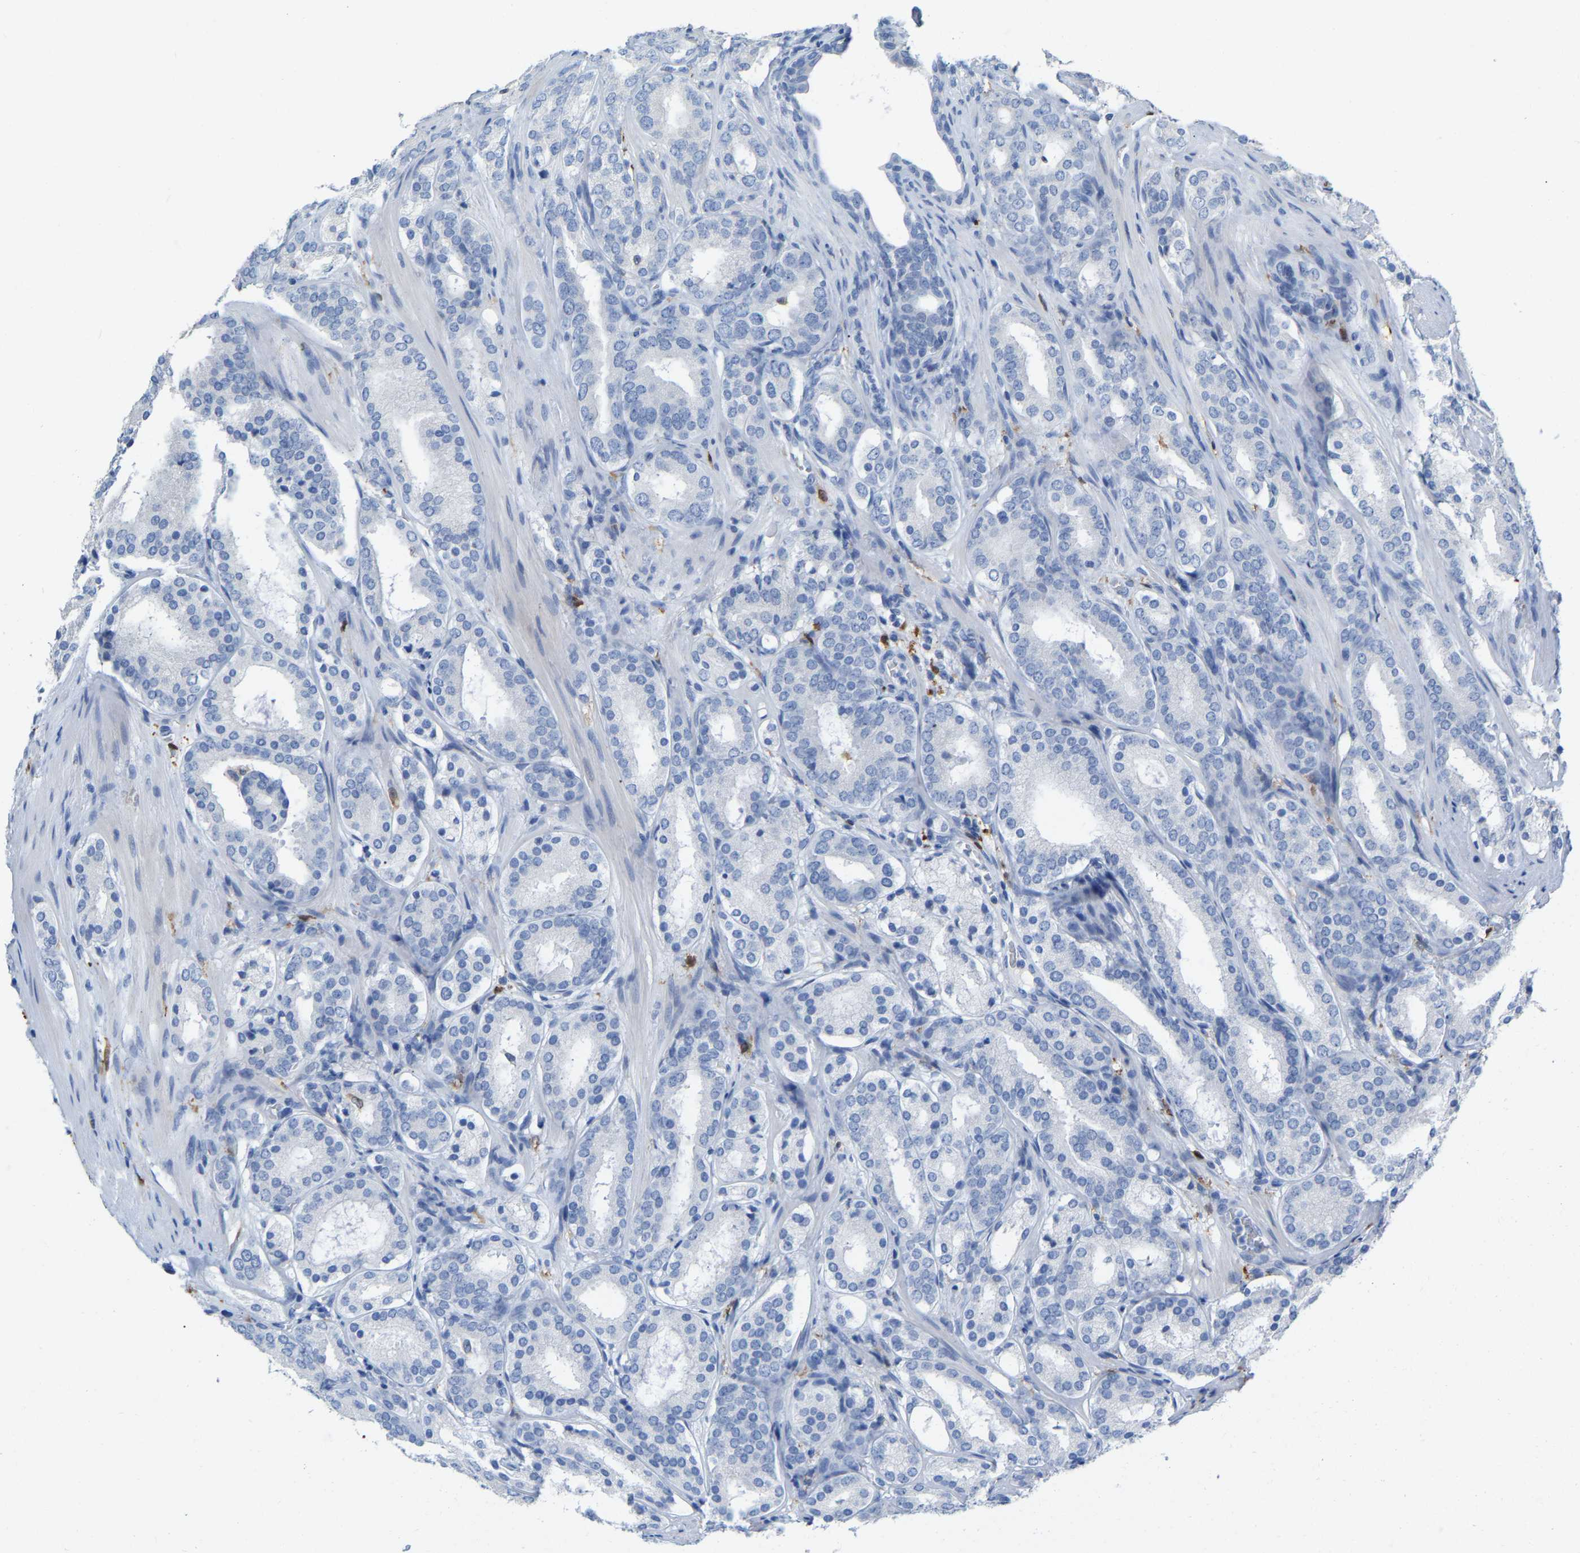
{"staining": {"intensity": "negative", "quantity": "none", "location": "none"}, "tissue": "prostate cancer", "cell_type": "Tumor cells", "image_type": "cancer", "snomed": [{"axis": "morphology", "description": "Adenocarcinoma, Low grade"}, {"axis": "topography", "description": "Prostate"}], "caption": "This micrograph is of prostate cancer (low-grade adenocarcinoma) stained with immunohistochemistry (IHC) to label a protein in brown with the nuclei are counter-stained blue. There is no positivity in tumor cells.", "gene": "ULBP2", "patient": {"sex": "male", "age": 69}}